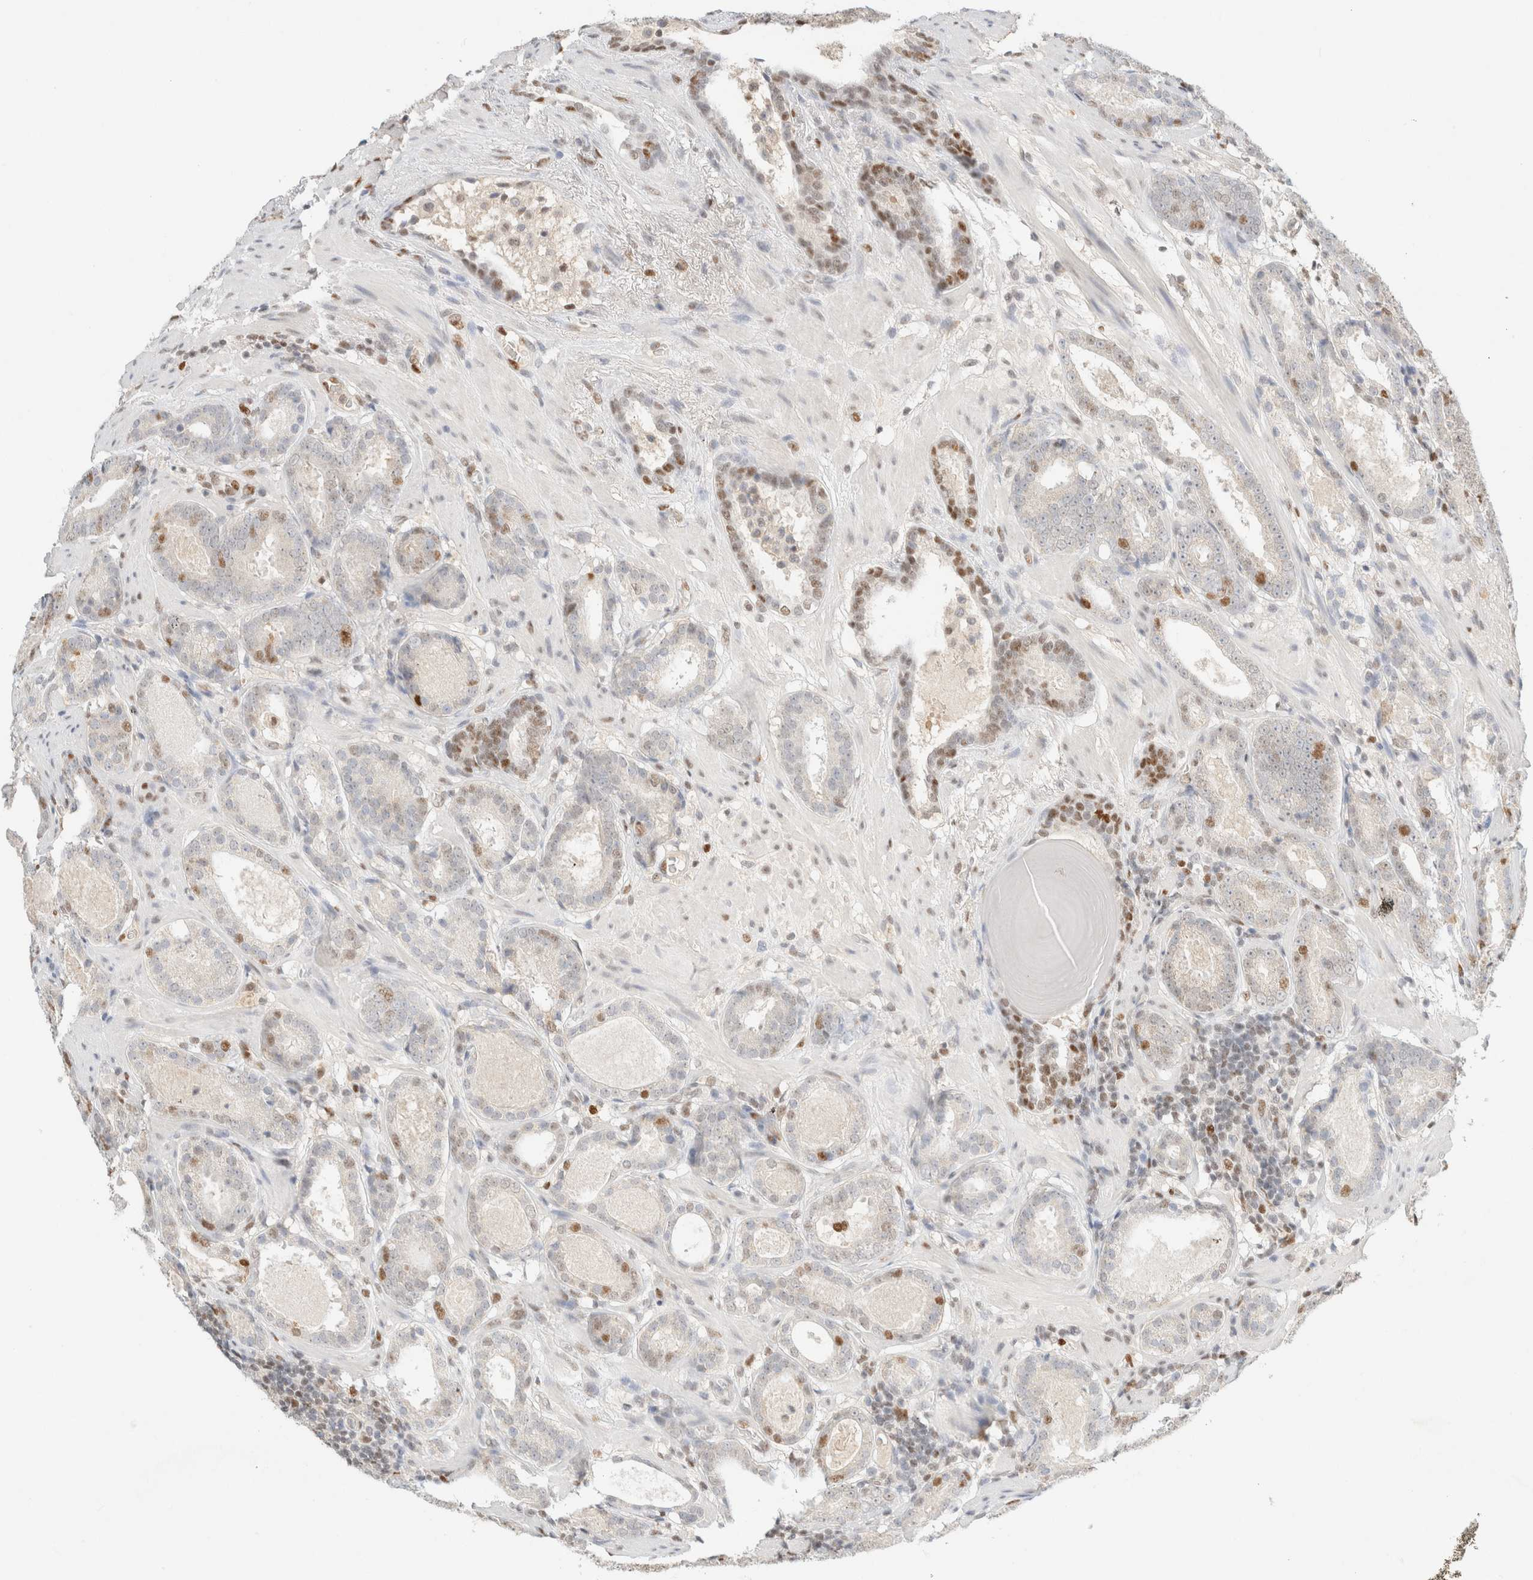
{"staining": {"intensity": "moderate", "quantity": "<25%", "location": "nuclear"}, "tissue": "prostate cancer", "cell_type": "Tumor cells", "image_type": "cancer", "snomed": [{"axis": "morphology", "description": "Adenocarcinoma, Low grade"}, {"axis": "topography", "description": "Prostate"}], "caption": "IHC (DAB (3,3'-diaminobenzidine)) staining of human prostate adenocarcinoma (low-grade) shows moderate nuclear protein staining in approximately <25% of tumor cells.", "gene": "DDB2", "patient": {"sex": "male", "age": 69}}